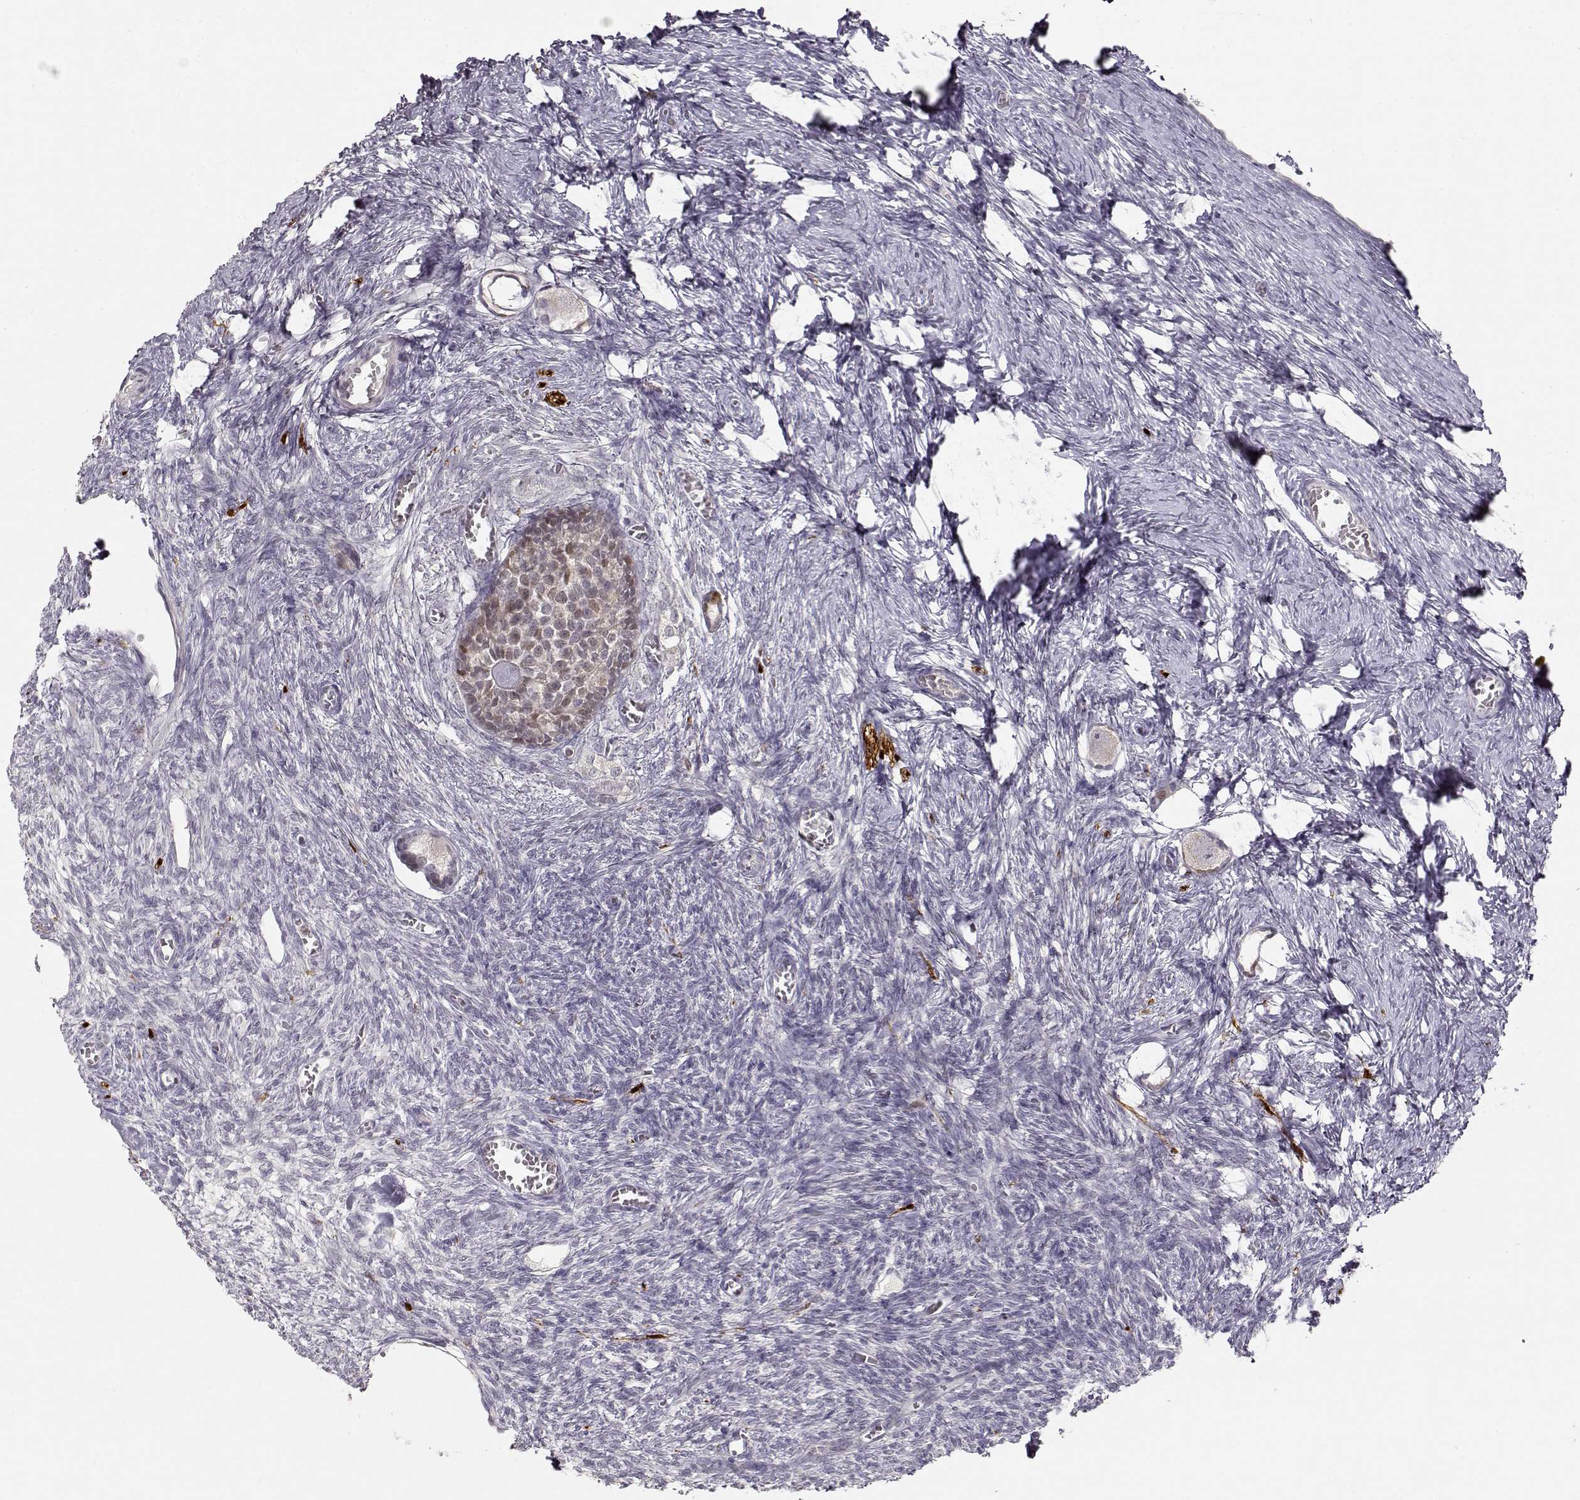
{"staining": {"intensity": "weak", "quantity": ">75%", "location": "cytoplasmic/membranous"}, "tissue": "ovary", "cell_type": "Follicle cells", "image_type": "normal", "snomed": [{"axis": "morphology", "description": "Normal tissue, NOS"}, {"axis": "topography", "description": "Ovary"}], "caption": "Immunohistochemistry staining of unremarkable ovary, which reveals low levels of weak cytoplasmic/membranous staining in about >75% of follicle cells indicating weak cytoplasmic/membranous protein positivity. The staining was performed using DAB (brown) for protein detection and nuclei were counterstained in hematoxylin (blue).", "gene": "S100B", "patient": {"sex": "female", "age": 27}}